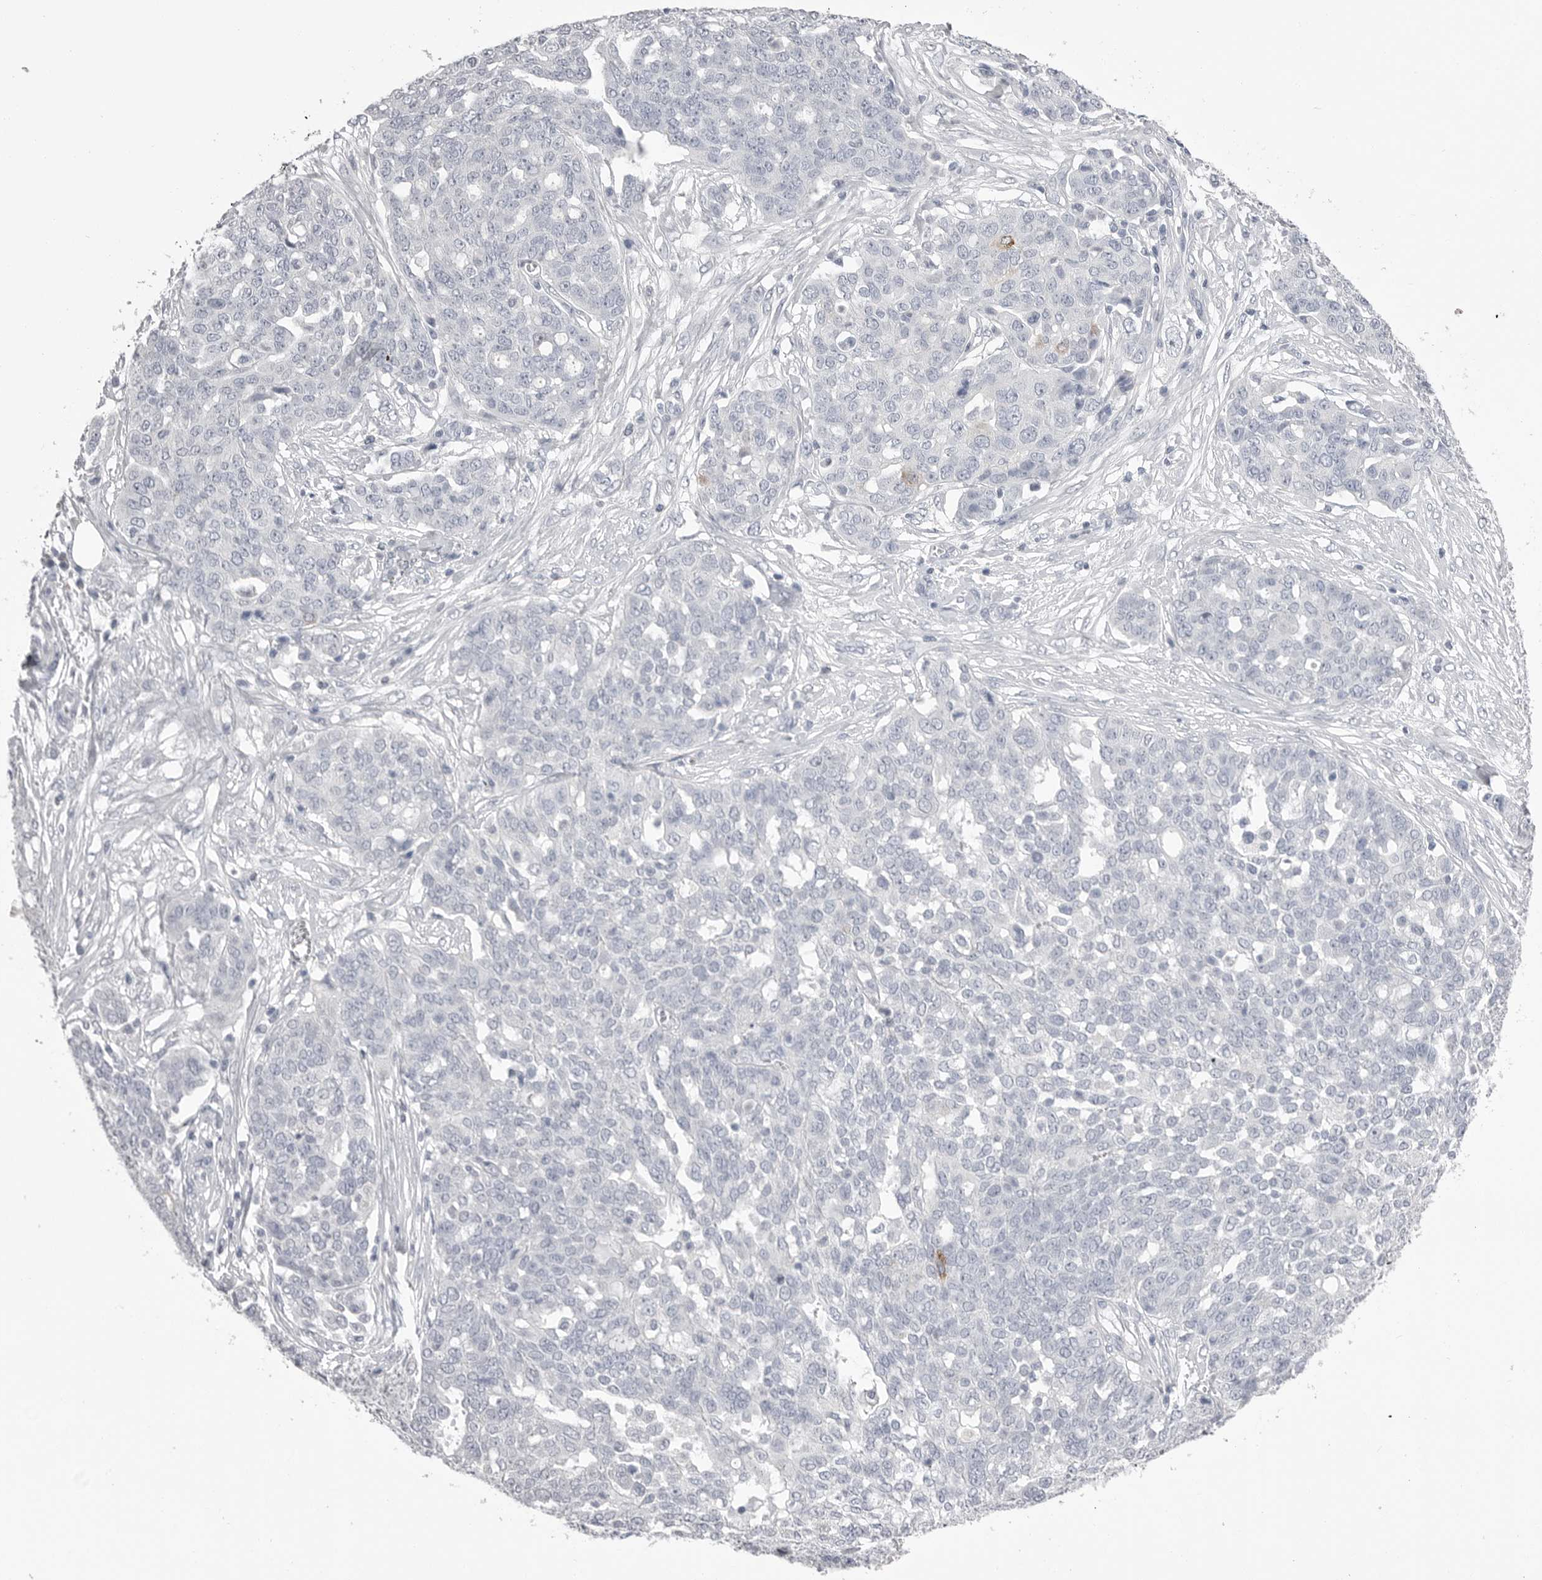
{"staining": {"intensity": "negative", "quantity": "none", "location": "none"}, "tissue": "ovarian cancer", "cell_type": "Tumor cells", "image_type": "cancer", "snomed": [{"axis": "morphology", "description": "Cystadenocarcinoma, serous, NOS"}, {"axis": "topography", "description": "Soft tissue"}, {"axis": "topography", "description": "Ovary"}], "caption": "IHC photomicrograph of neoplastic tissue: human serous cystadenocarcinoma (ovarian) stained with DAB exhibits no significant protein staining in tumor cells. (DAB immunohistochemistry, high magnification).", "gene": "CPB1", "patient": {"sex": "female", "age": 57}}